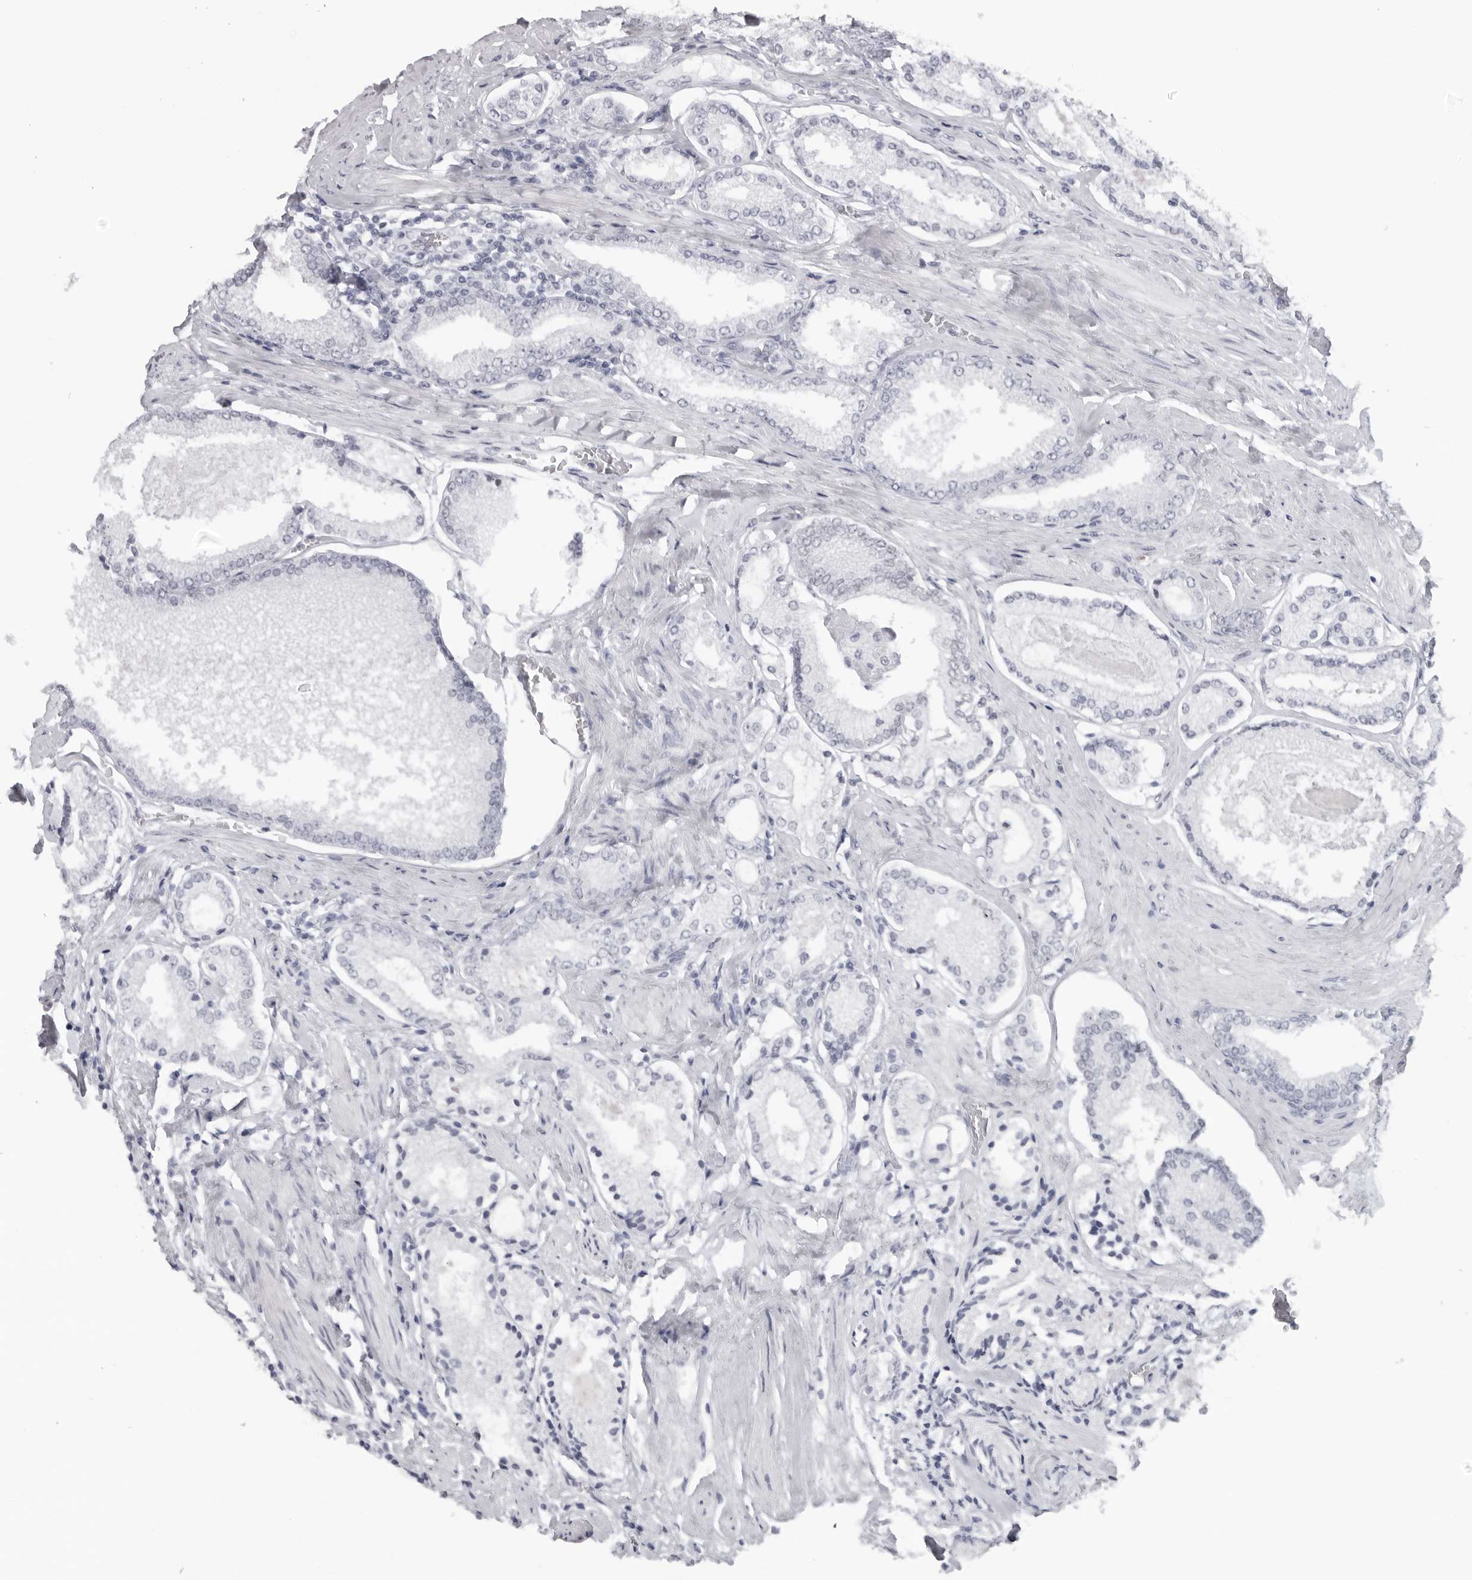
{"staining": {"intensity": "negative", "quantity": "none", "location": "none"}, "tissue": "prostate cancer", "cell_type": "Tumor cells", "image_type": "cancer", "snomed": [{"axis": "morphology", "description": "Adenocarcinoma, Low grade"}, {"axis": "topography", "description": "Prostate"}], "caption": "Micrograph shows no protein expression in tumor cells of prostate adenocarcinoma (low-grade) tissue.", "gene": "ESPN", "patient": {"sex": "male", "age": 71}}